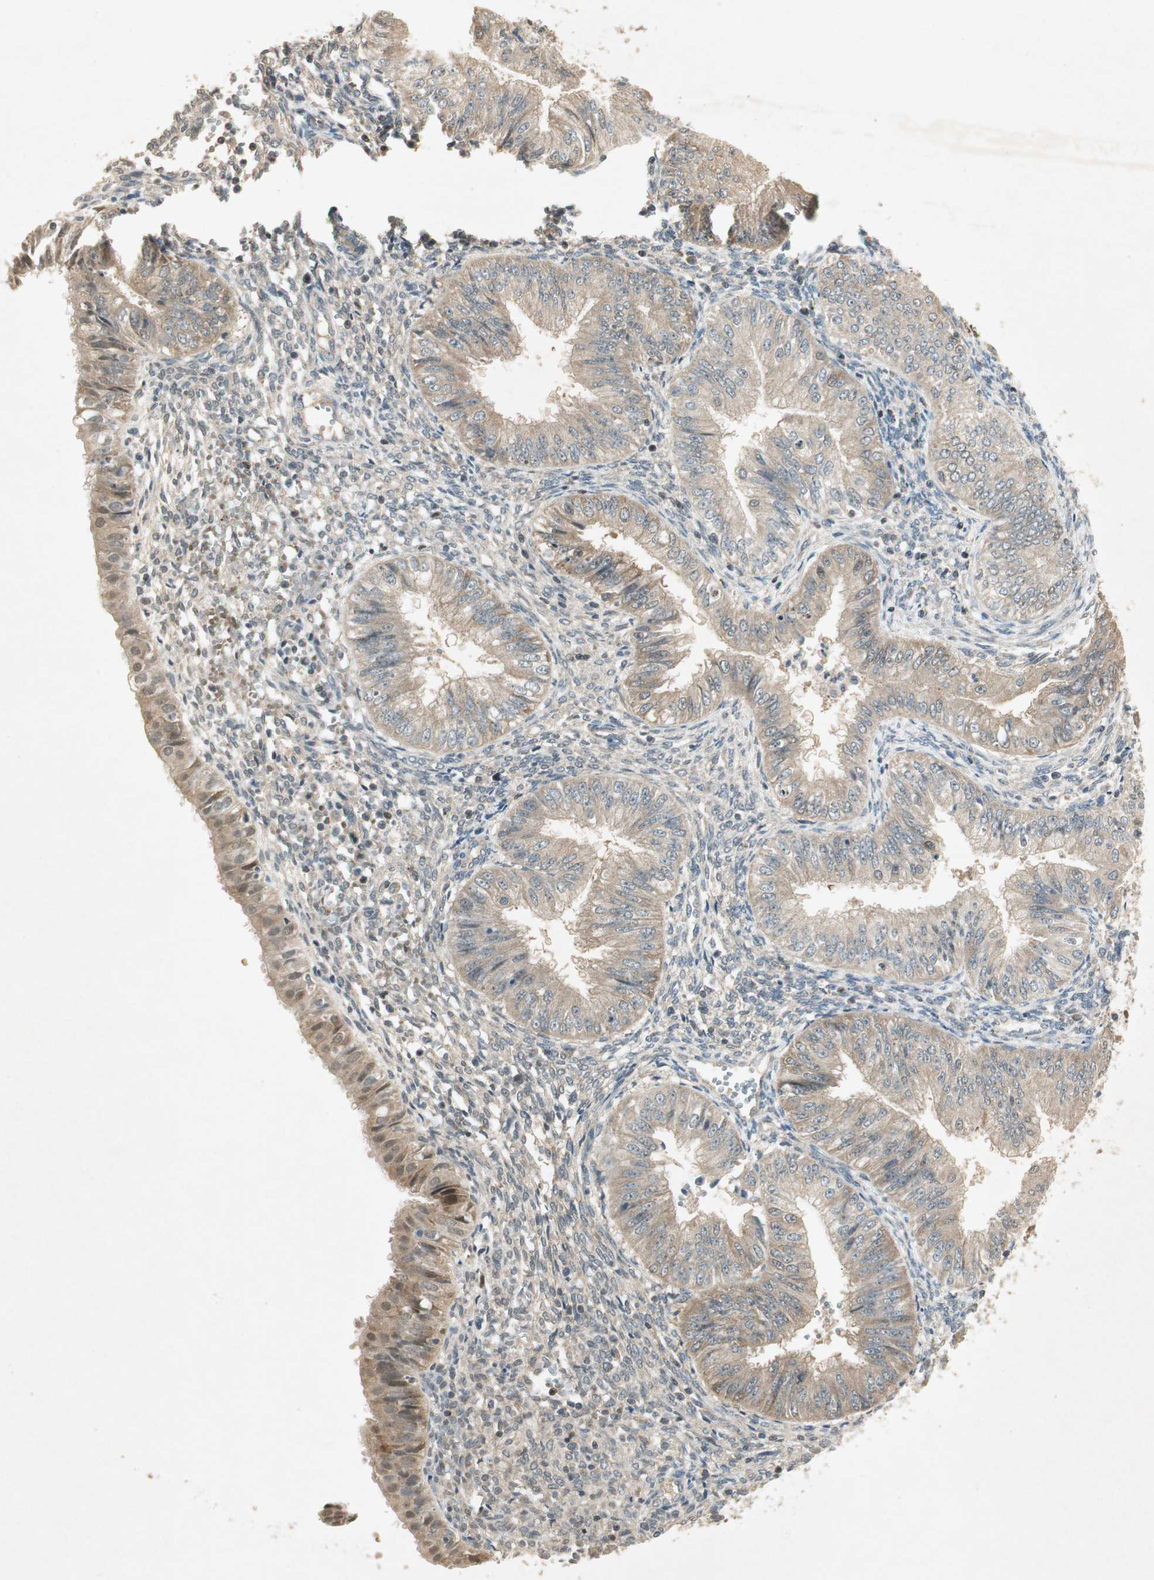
{"staining": {"intensity": "moderate", "quantity": ">75%", "location": "cytoplasmic/membranous,nuclear"}, "tissue": "endometrial cancer", "cell_type": "Tumor cells", "image_type": "cancer", "snomed": [{"axis": "morphology", "description": "Normal tissue, NOS"}, {"axis": "morphology", "description": "Adenocarcinoma, NOS"}, {"axis": "topography", "description": "Endometrium"}], "caption": "Moderate cytoplasmic/membranous and nuclear protein staining is seen in approximately >75% of tumor cells in endometrial cancer.", "gene": "USP2", "patient": {"sex": "female", "age": 53}}